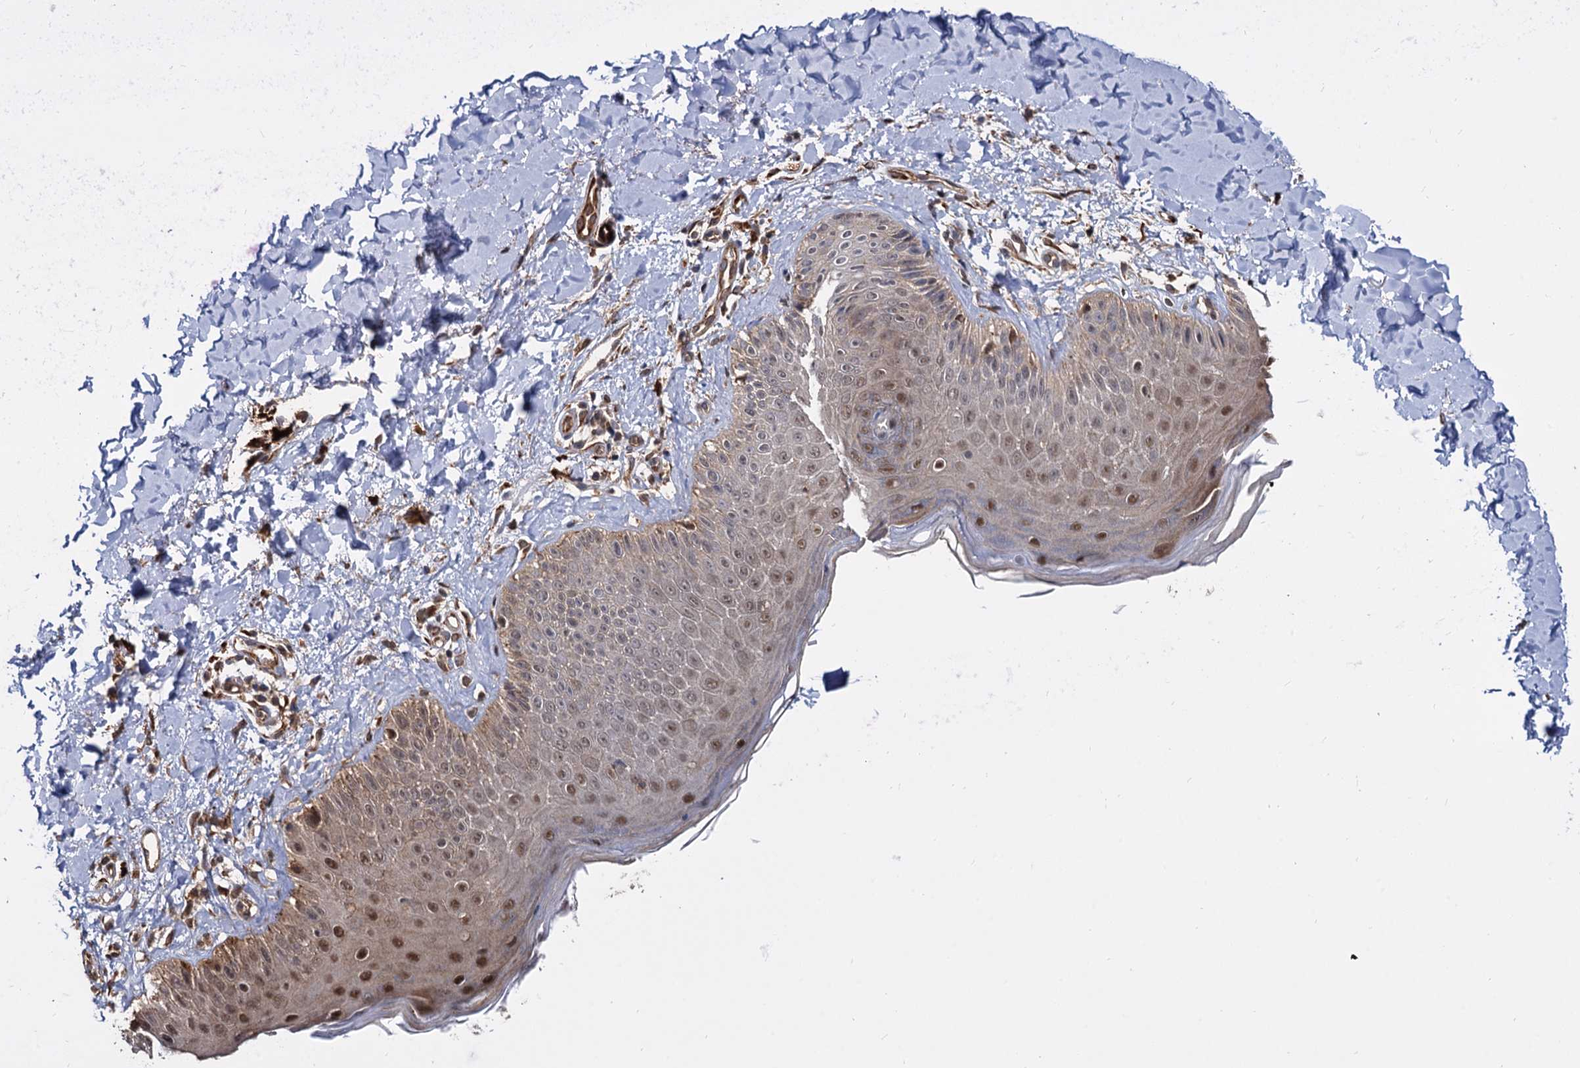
{"staining": {"intensity": "moderate", "quantity": ">75%", "location": "cytoplasmic/membranous,nuclear"}, "tissue": "skin", "cell_type": "Fibroblasts", "image_type": "normal", "snomed": [{"axis": "morphology", "description": "Normal tissue, NOS"}, {"axis": "topography", "description": "Skin"}], "caption": "Immunohistochemistry (DAB) staining of normal skin demonstrates moderate cytoplasmic/membranous,nuclear protein positivity in about >75% of fibroblasts.", "gene": "PSMD4", "patient": {"sex": "male", "age": 52}}